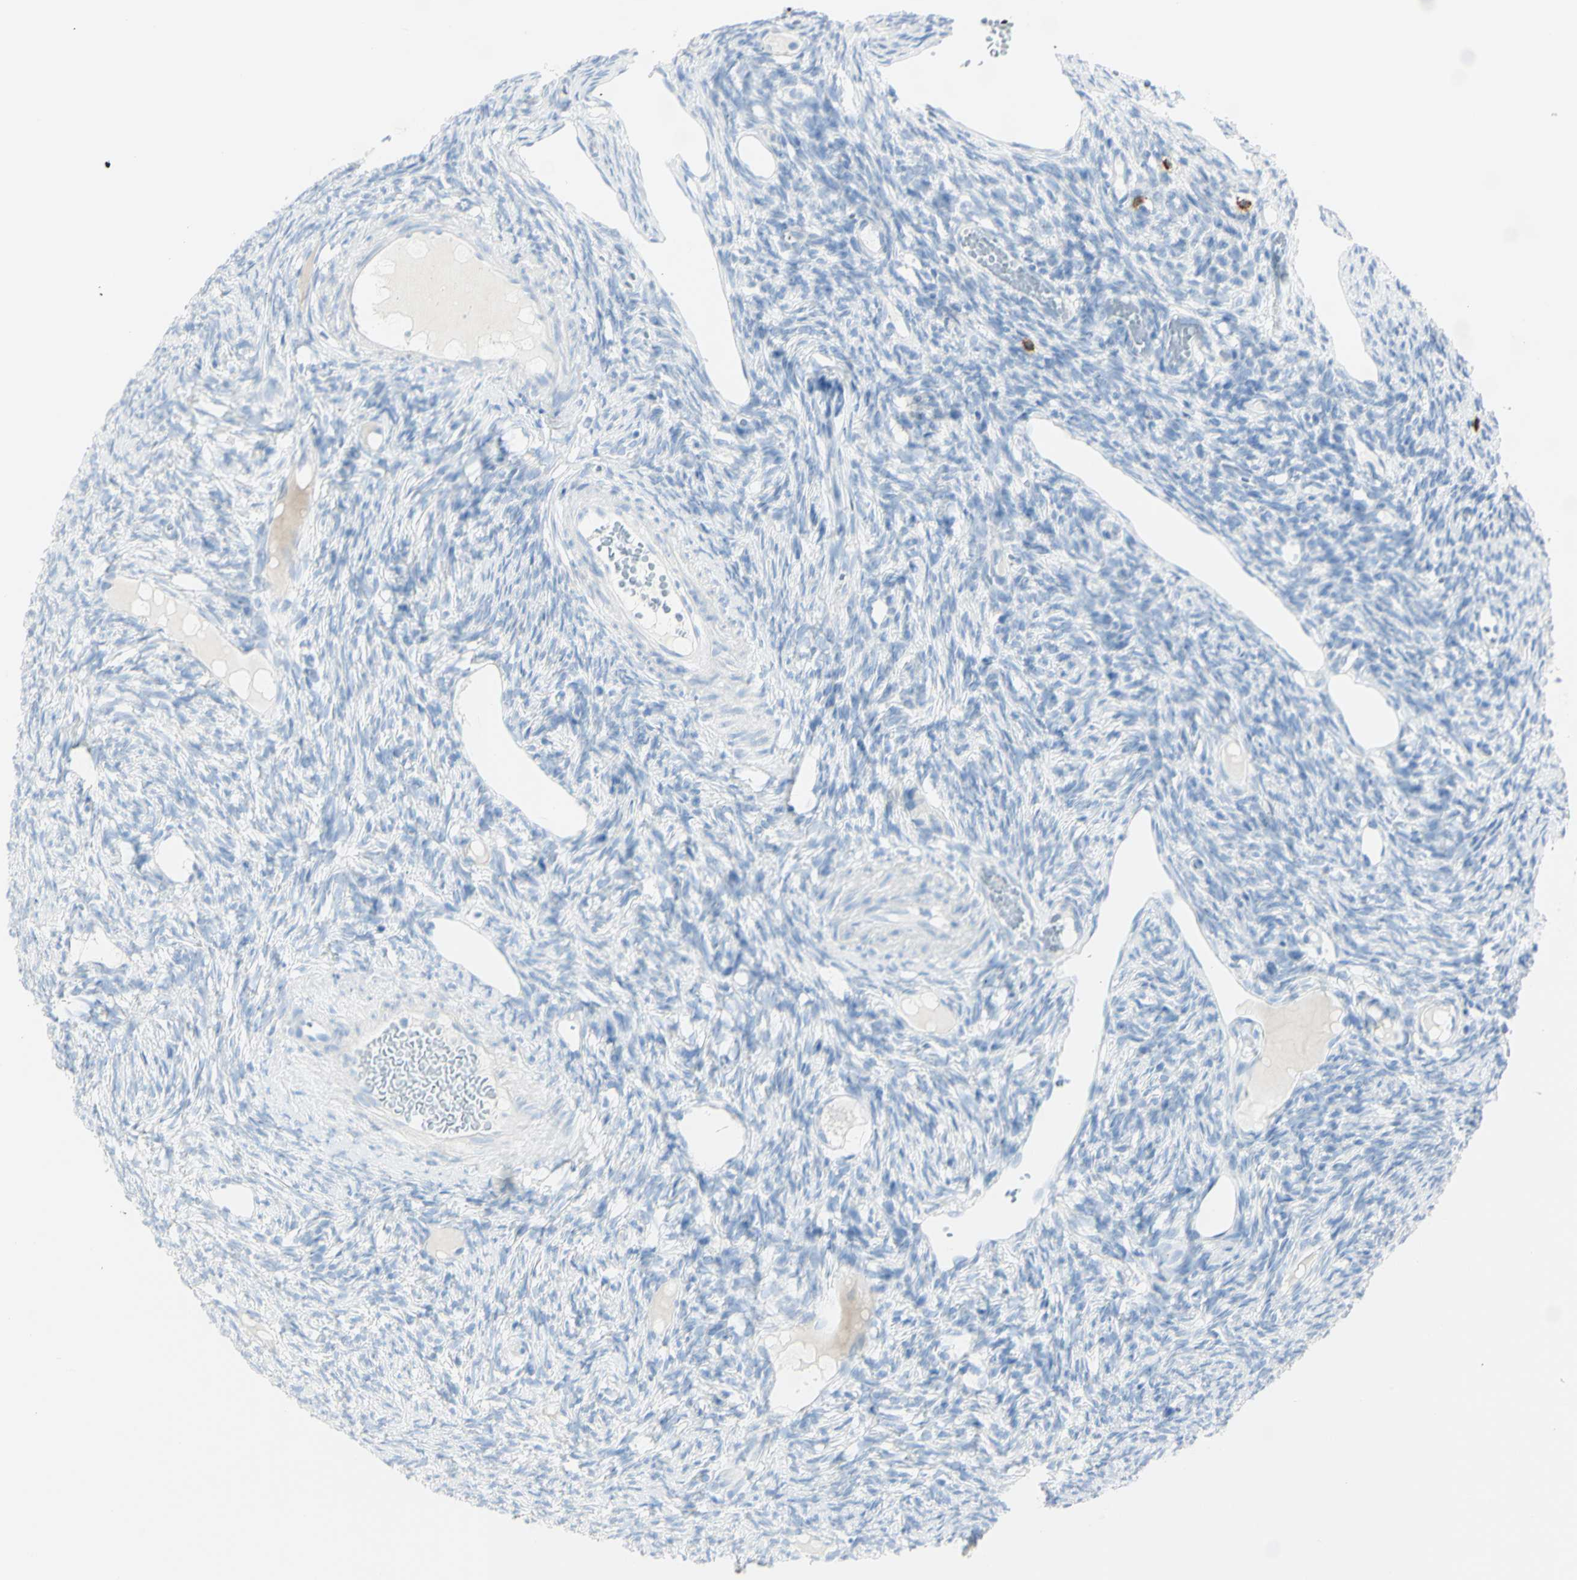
{"staining": {"intensity": "negative", "quantity": "none", "location": "none"}, "tissue": "ovary", "cell_type": "Ovarian stroma cells", "image_type": "normal", "snomed": [{"axis": "morphology", "description": "Normal tissue, NOS"}, {"axis": "topography", "description": "Ovary"}], "caption": "The IHC micrograph has no significant positivity in ovarian stroma cells of ovary.", "gene": "LETM1", "patient": {"sex": "female", "age": 33}}